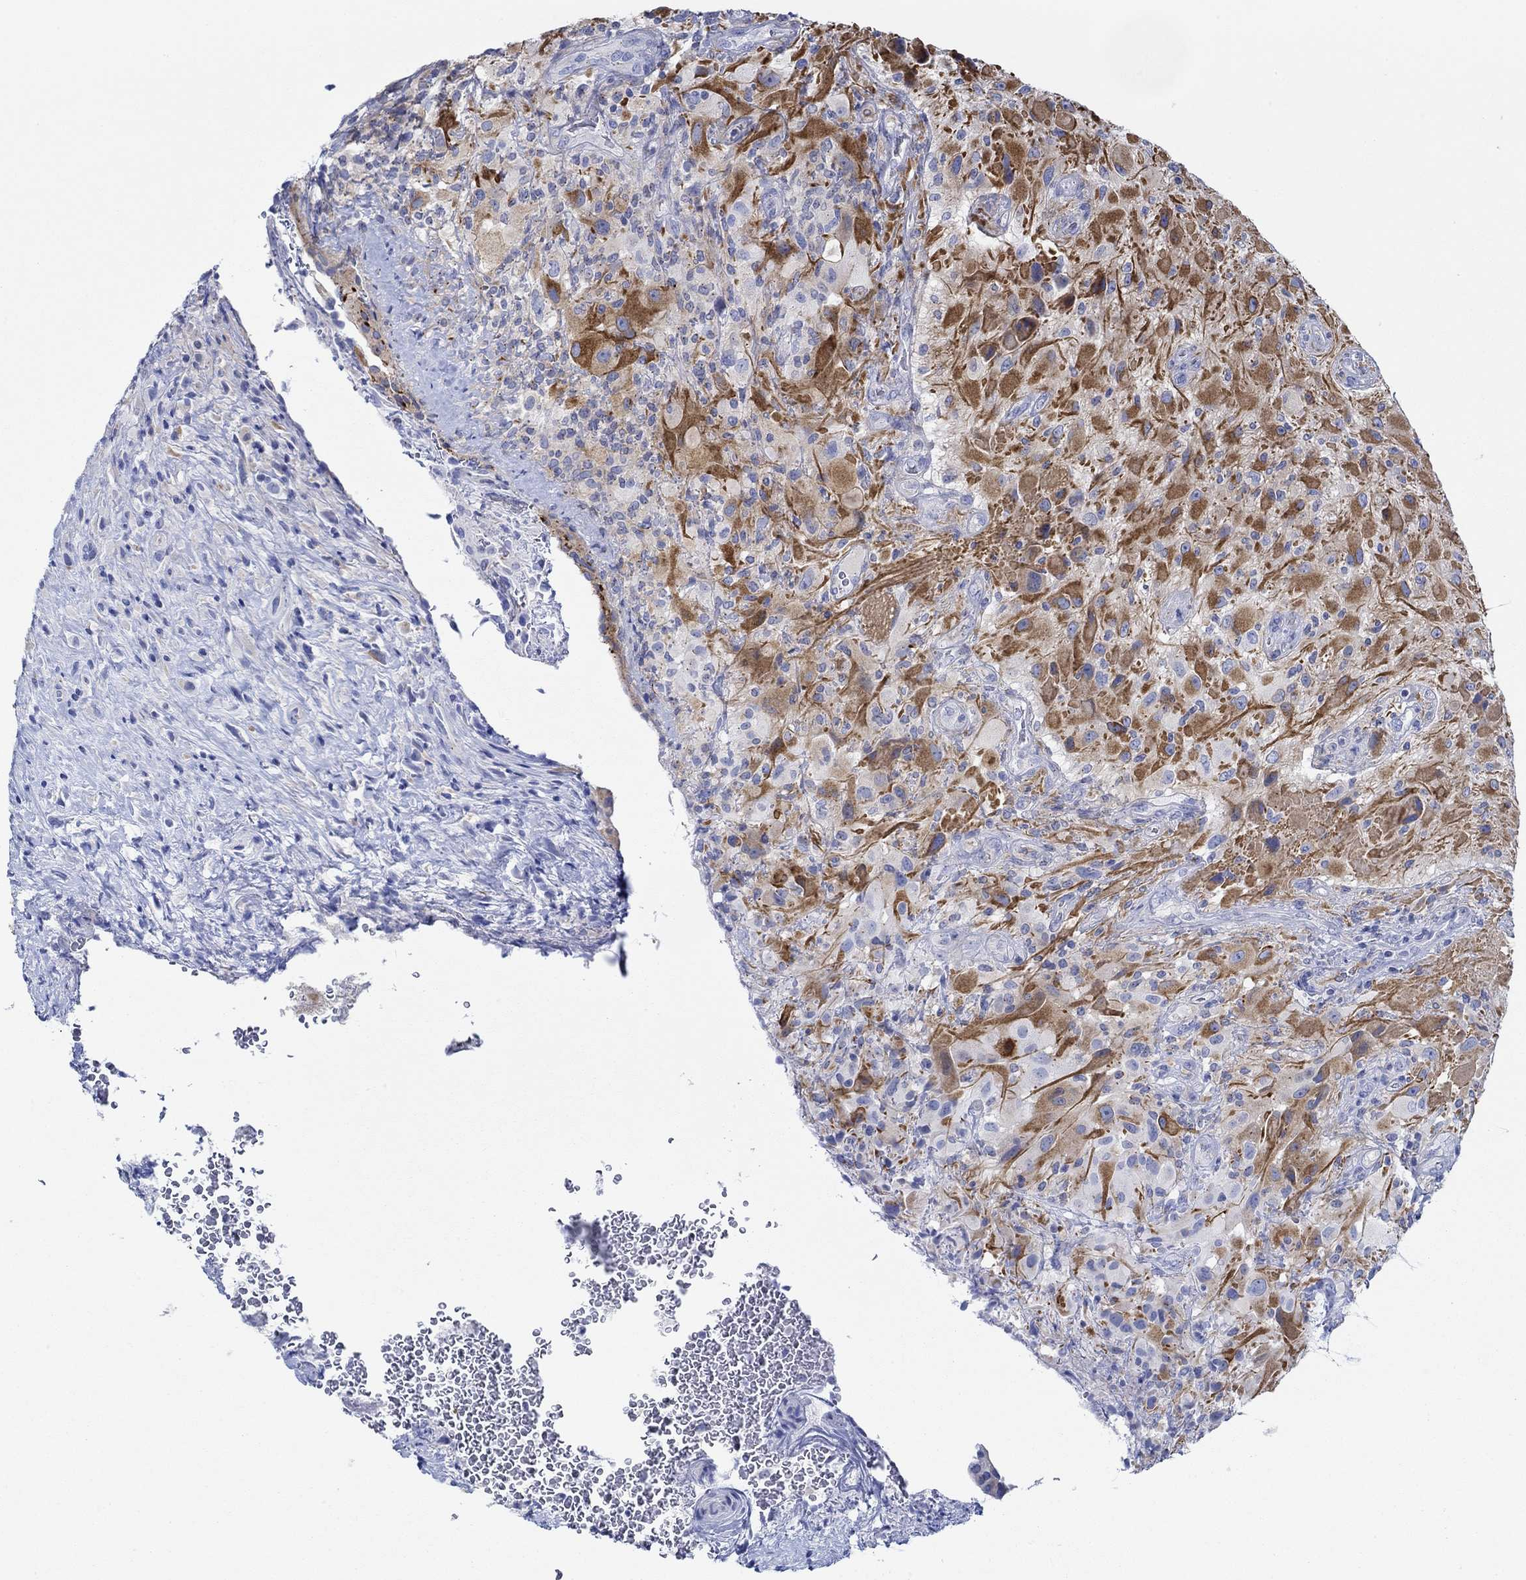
{"staining": {"intensity": "strong", "quantity": "25%-75%", "location": "cytoplasmic/membranous"}, "tissue": "glioma", "cell_type": "Tumor cells", "image_type": "cancer", "snomed": [{"axis": "morphology", "description": "Glioma, malignant, High grade"}, {"axis": "topography", "description": "Cerebral cortex"}], "caption": "Protein staining of malignant glioma (high-grade) tissue exhibits strong cytoplasmic/membranous expression in approximately 25%-75% of tumor cells.", "gene": "IGFBP6", "patient": {"sex": "male", "age": 35}}